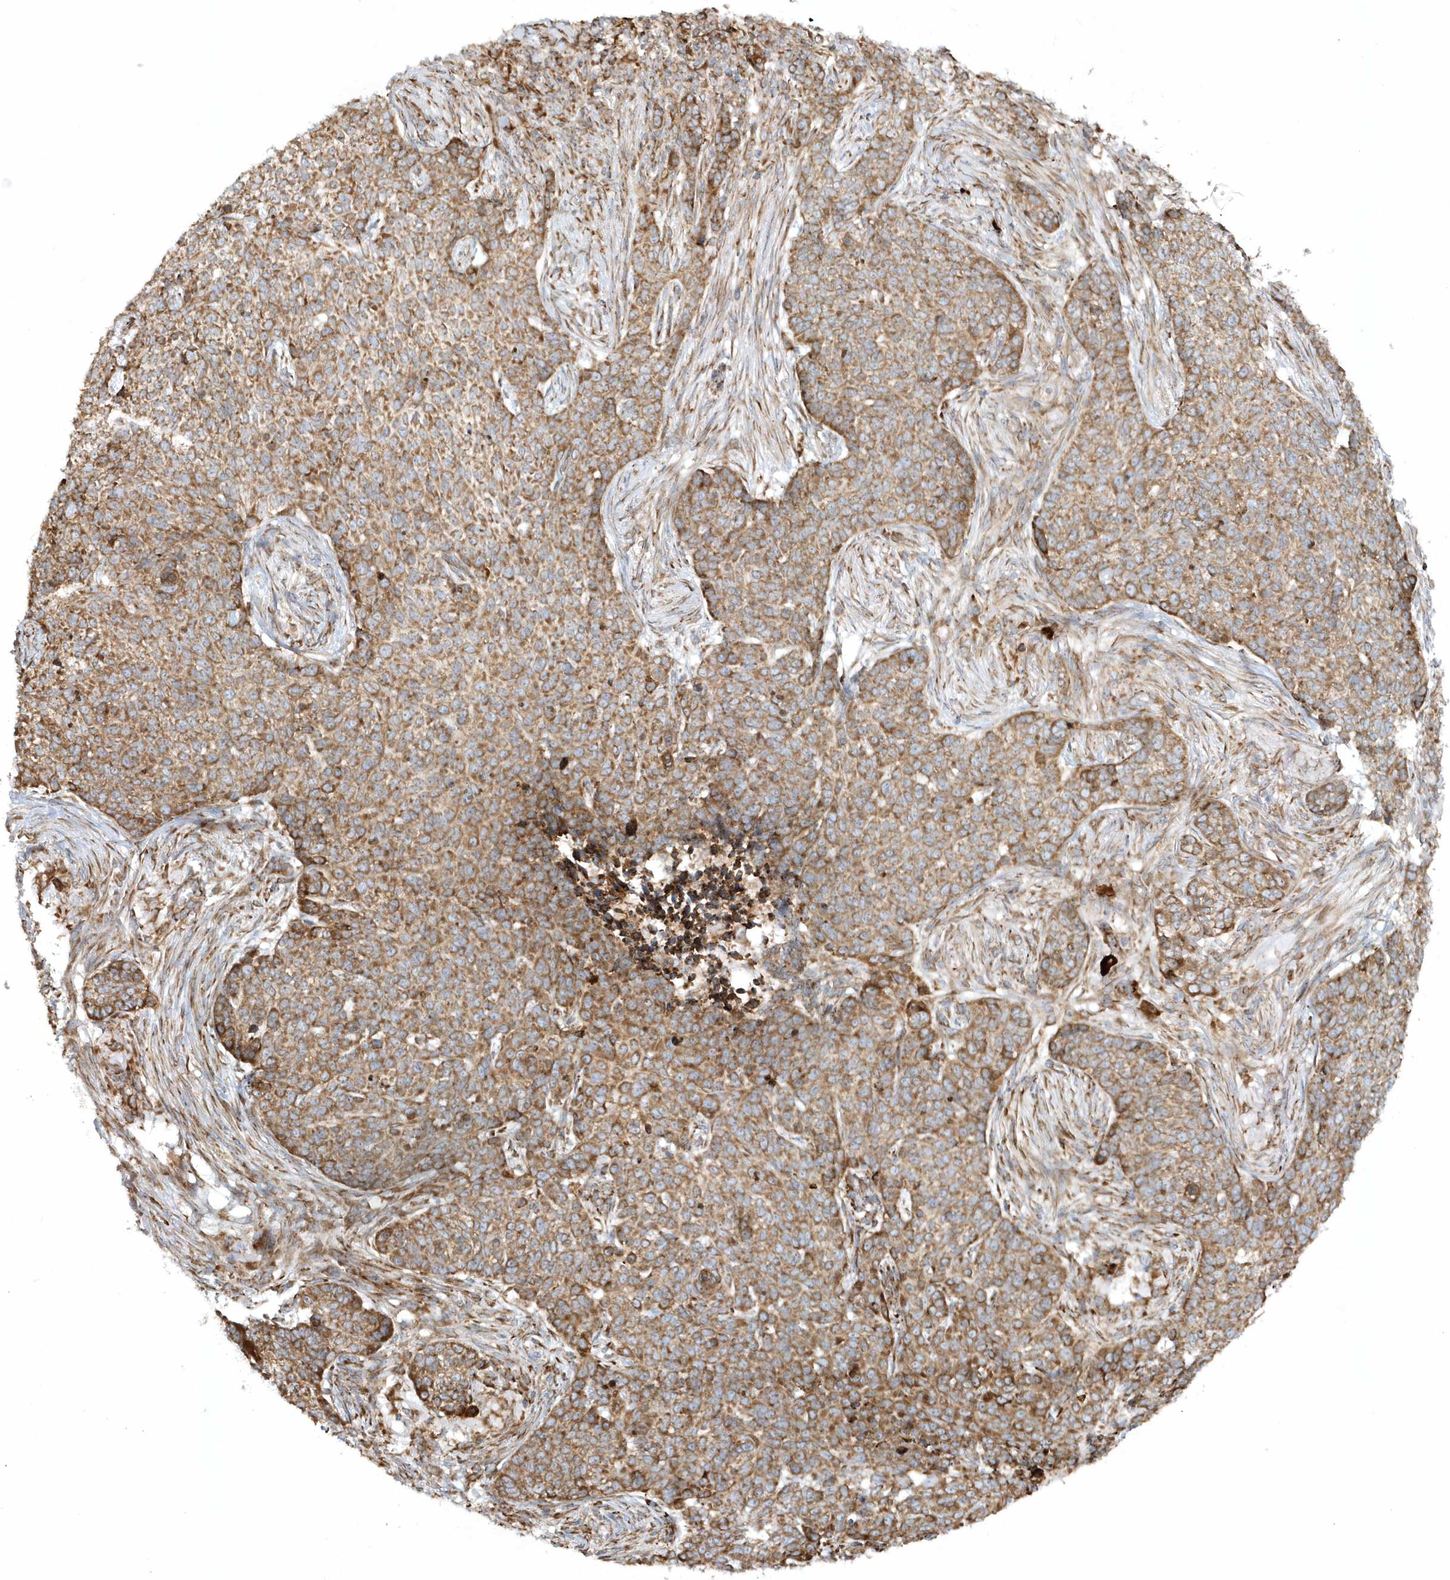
{"staining": {"intensity": "moderate", "quantity": ">75%", "location": "cytoplasmic/membranous"}, "tissue": "skin cancer", "cell_type": "Tumor cells", "image_type": "cancer", "snomed": [{"axis": "morphology", "description": "Basal cell carcinoma"}, {"axis": "topography", "description": "Skin"}], "caption": "Skin cancer stained with a brown dye reveals moderate cytoplasmic/membranous positive staining in approximately >75% of tumor cells.", "gene": "SH3BP2", "patient": {"sex": "male", "age": 85}}